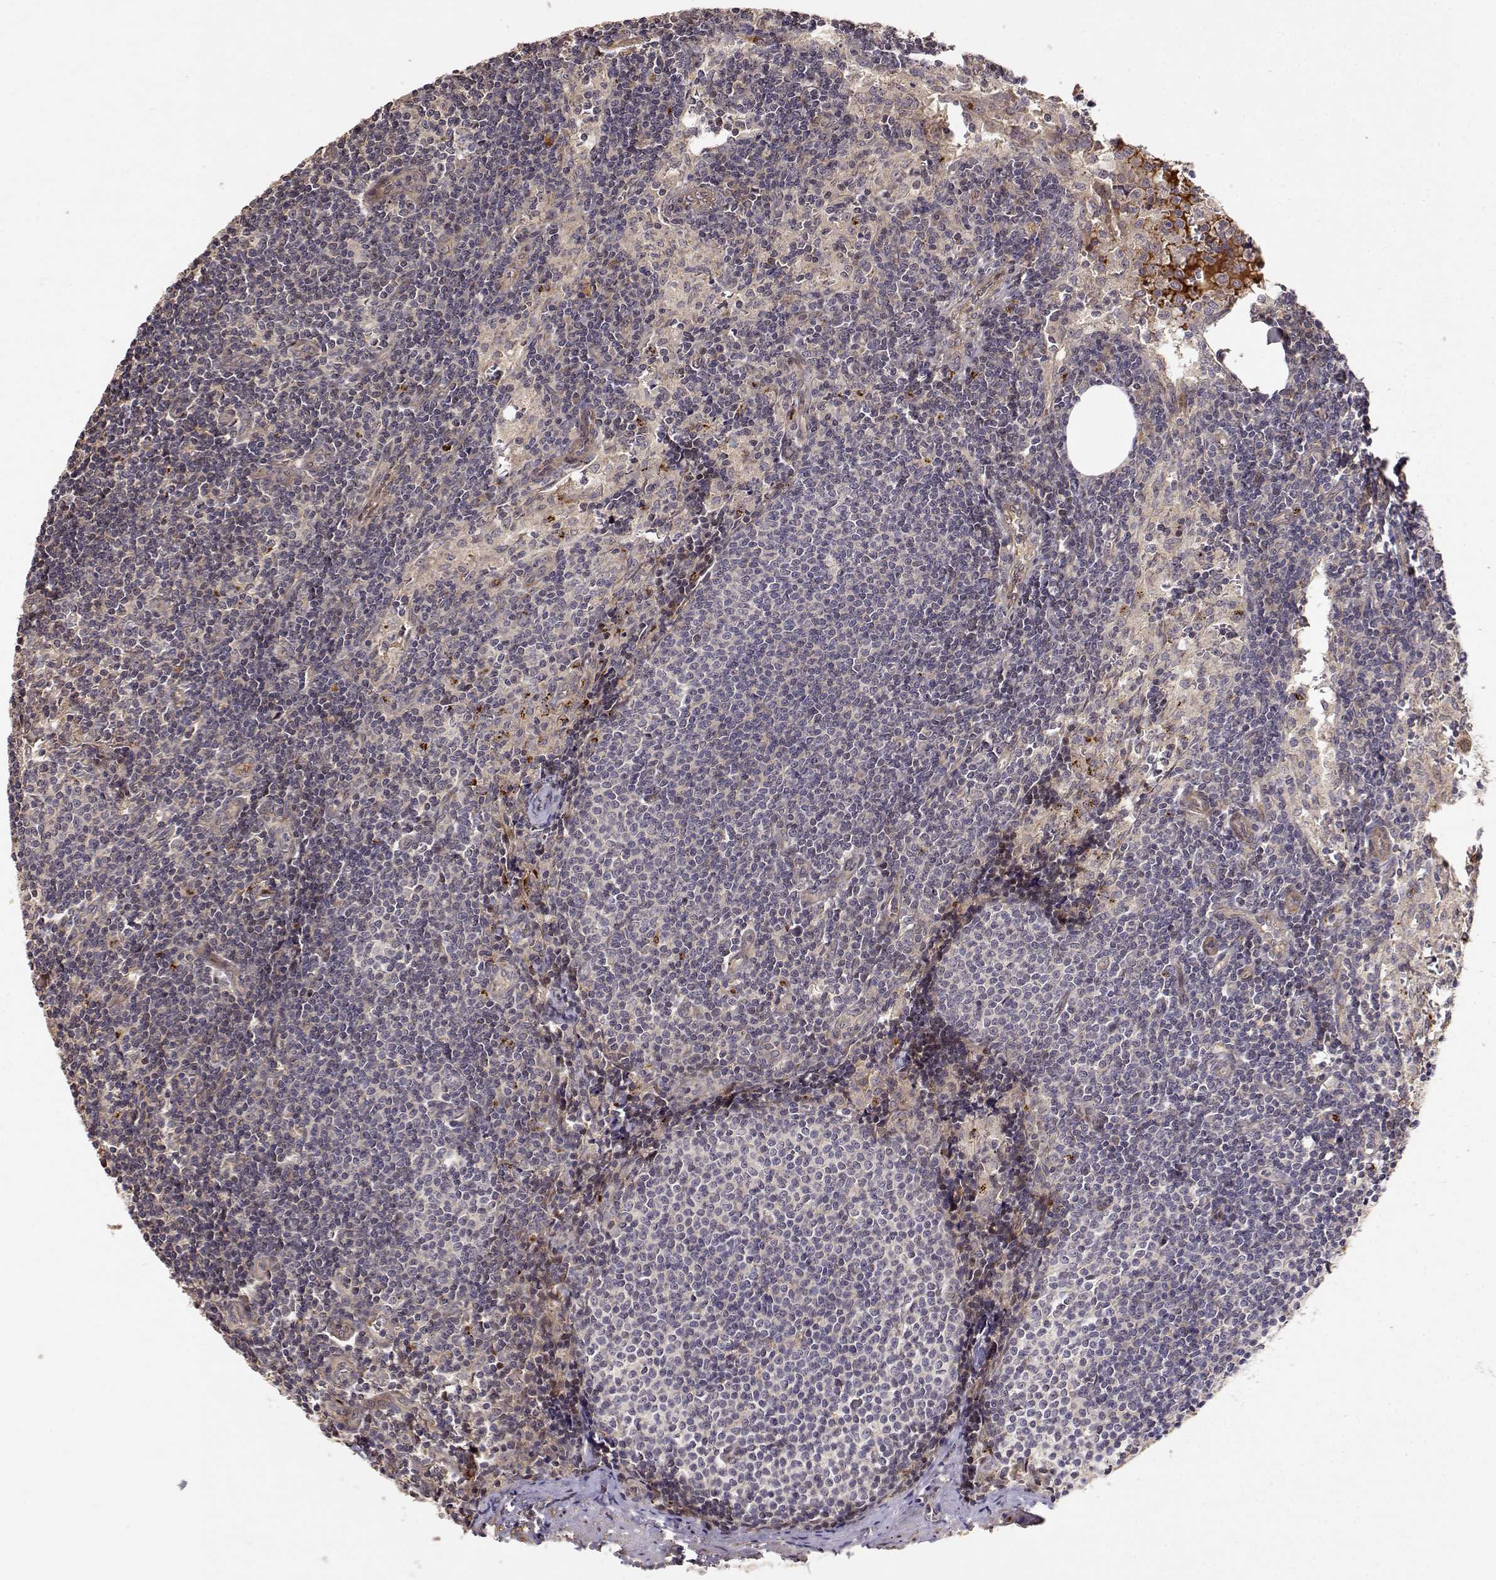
{"staining": {"intensity": "moderate", "quantity": "<25%", "location": "cytoplasmic/membranous"}, "tissue": "lymph node", "cell_type": "Germinal center cells", "image_type": "normal", "snomed": [{"axis": "morphology", "description": "Normal tissue, NOS"}, {"axis": "topography", "description": "Lymph node"}], "caption": "Immunohistochemical staining of benign human lymph node displays low levels of moderate cytoplasmic/membranous positivity in about <25% of germinal center cells.", "gene": "PICK1", "patient": {"sex": "female", "age": 50}}